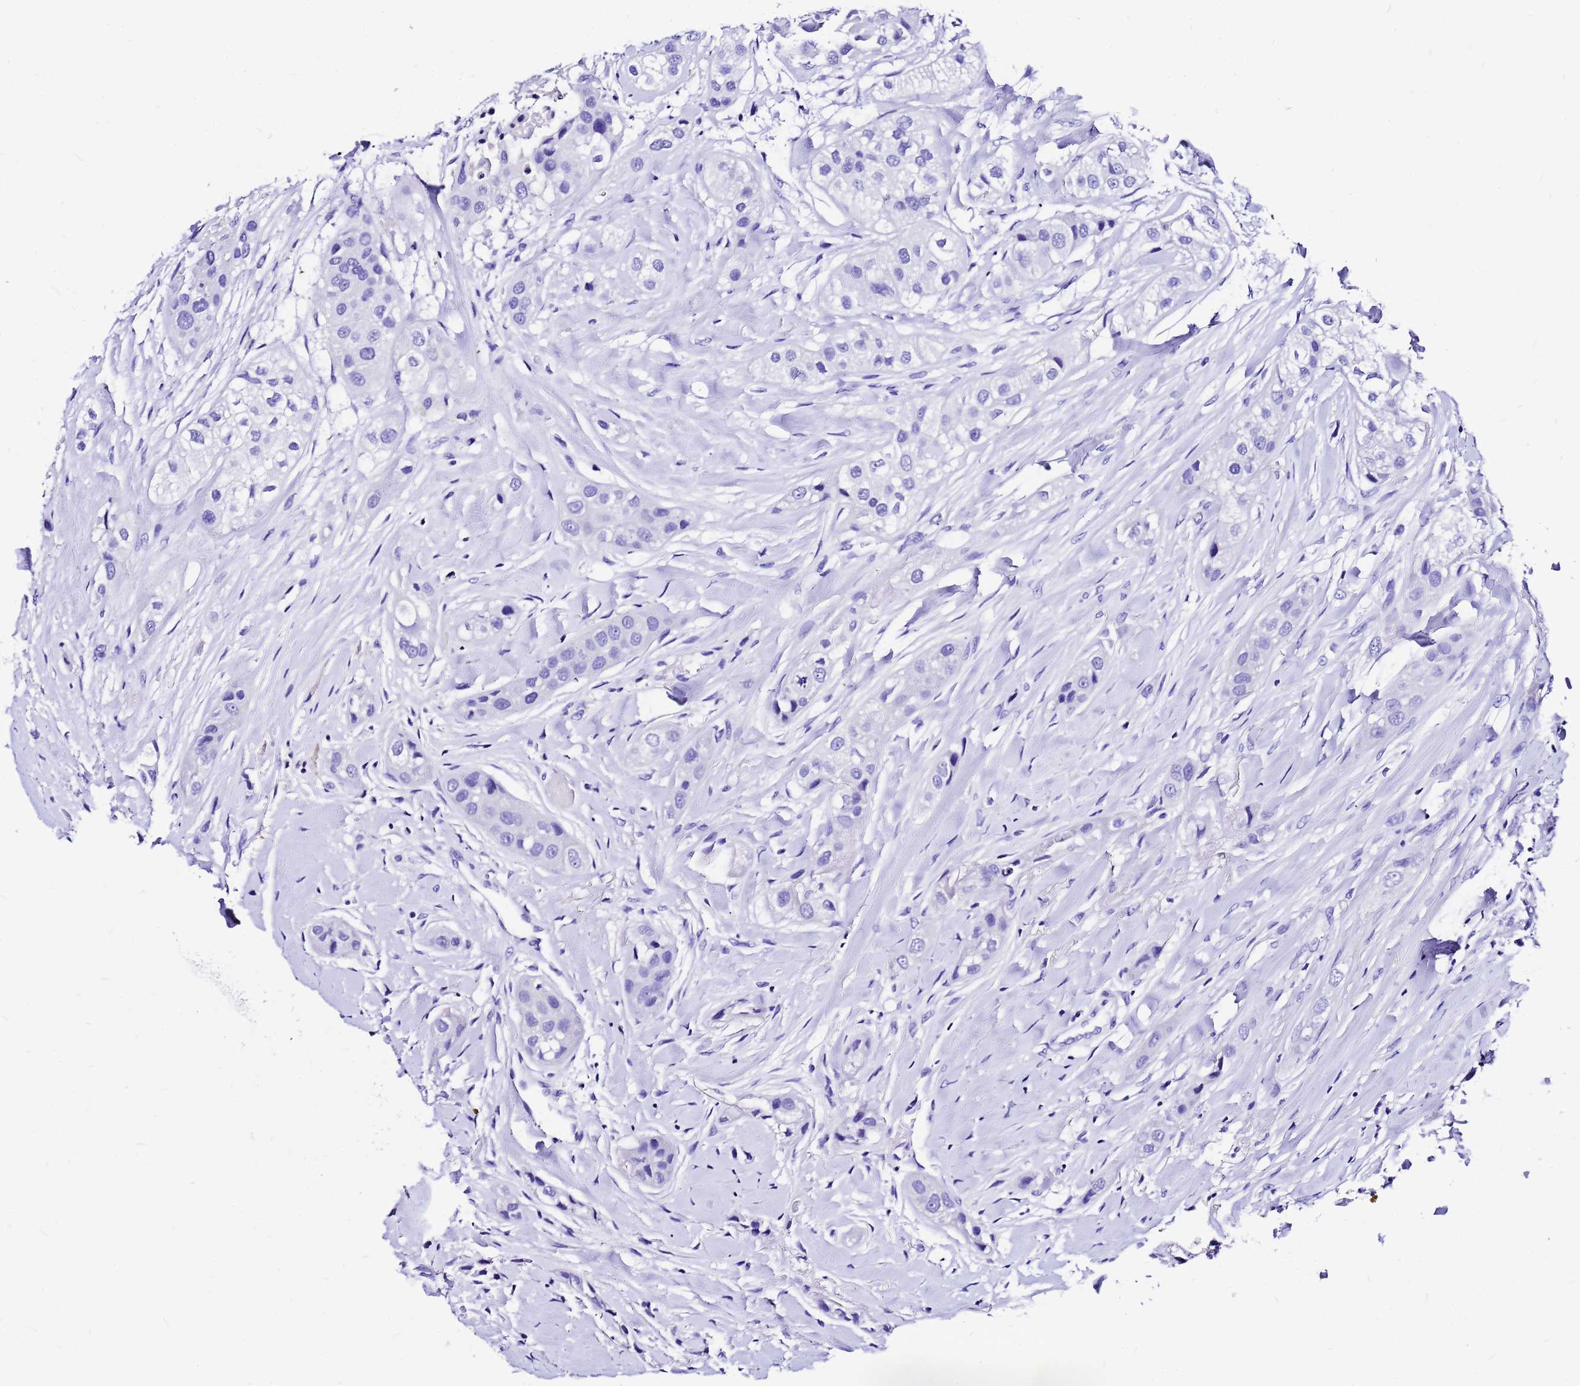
{"staining": {"intensity": "negative", "quantity": "none", "location": "none"}, "tissue": "head and neck cancer", "cell_type": "Tumor cells", "image_type": "cancer", "snomed": [{"axis": "morphology", "description": "Normal tissue, NOS"}, {"axis": "morphology", "description": "Squamous cell carcinoma, NOS"}, {"axis": "topography", "description": "Skeletal muscle"}, {"axis": "topography", "description": "Head-Neck"}], "caption": "A high-resolution micrograph shows IHC staining of squamous cell carcinoma (head and neck), which displays no significant expression in tumor cells.", "gene": "HERC4", "patient": {"sex": "male", "age": 51}}